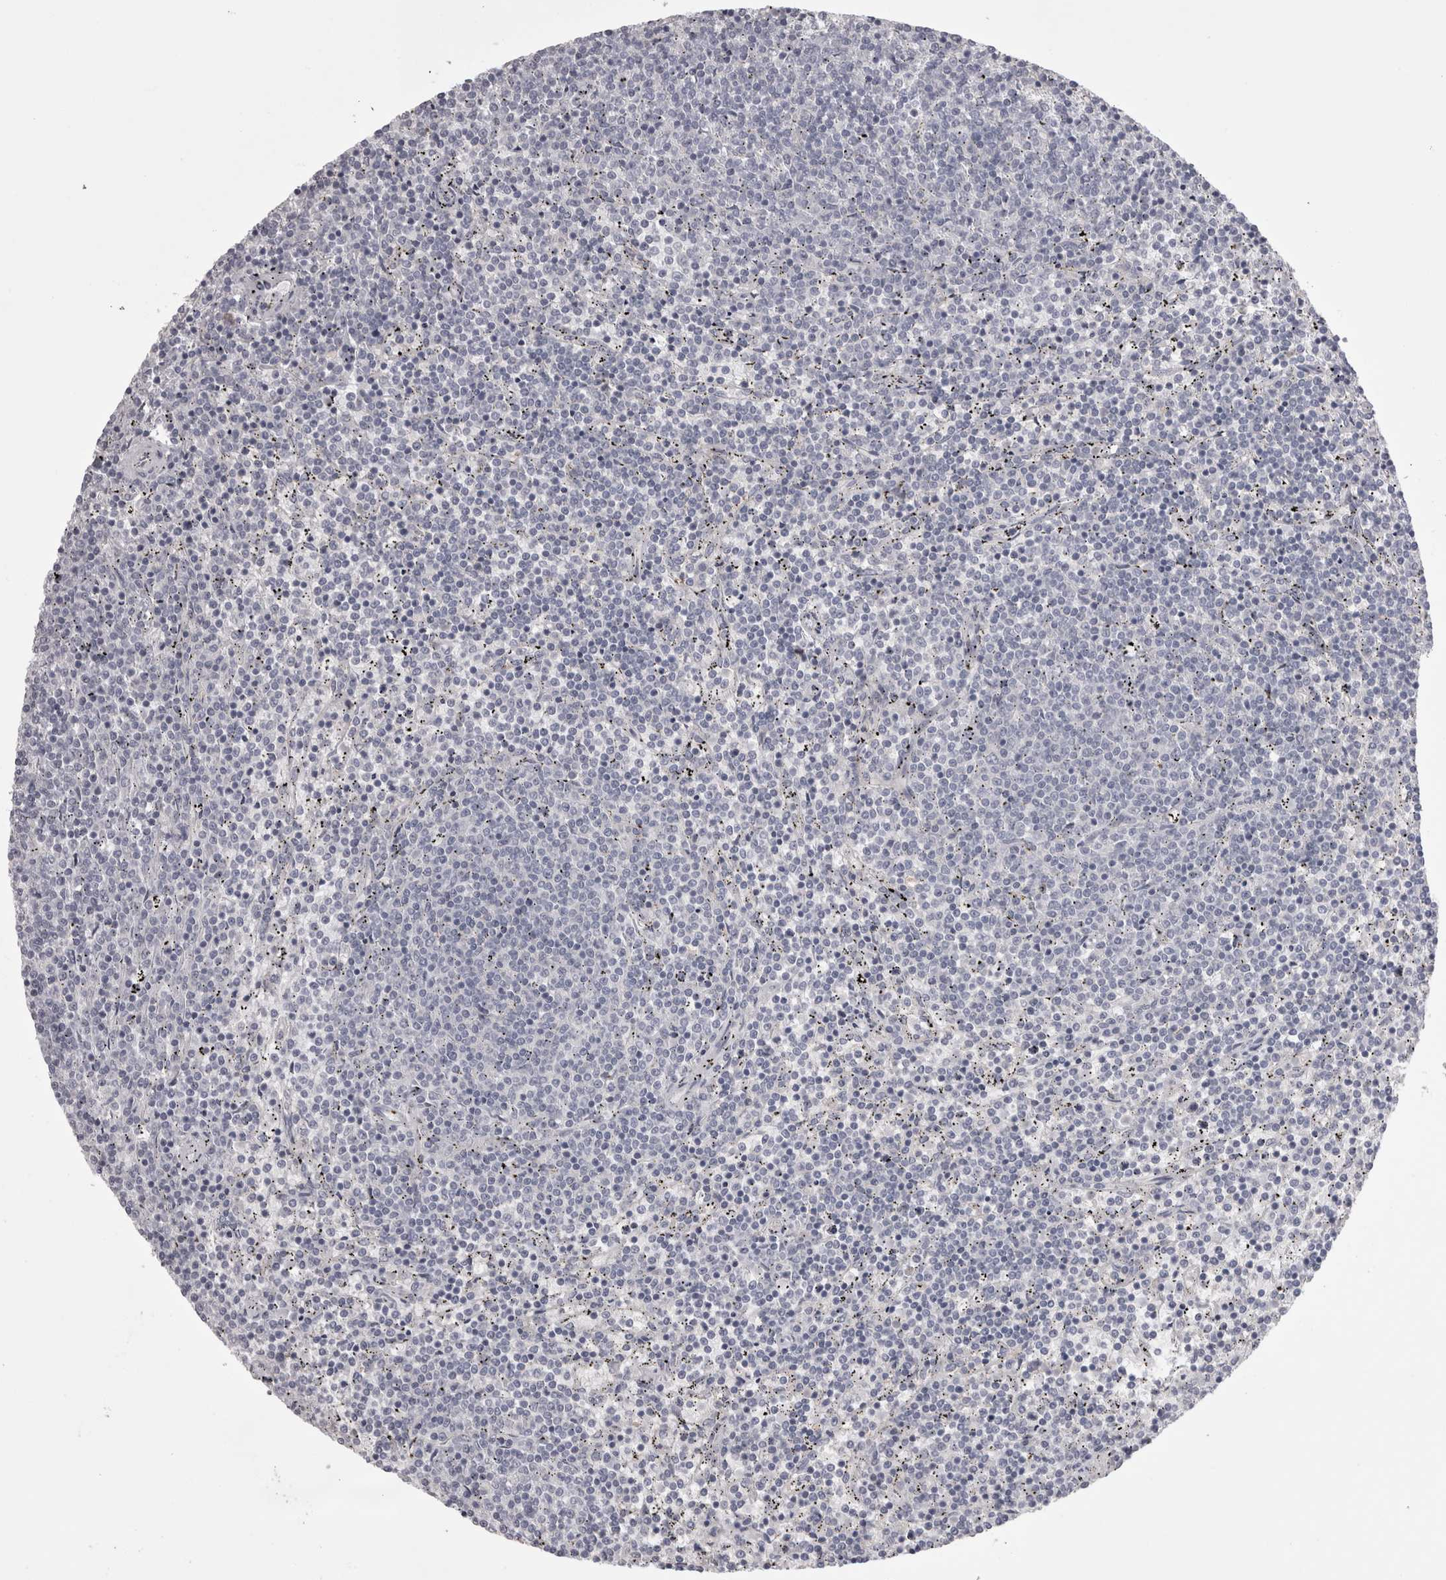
{"staining": {"intensity": "negative", "quantity": "none", "location": "none"}, "tissue": "lymphoma", "cell_type": "Tumor cells", "image_type": "cancer", "snomed": [{"axis": "morphology", "description": "Malignant lymphoma, non-Hodgkin's type, Low grade"}, {"axis": "topography", "description": "Spleen"}], "caption": "Lymphoma stained for a protein using immunohistochemistry reveals no expression tumor cells.", "gene": "SAA4", "patient": {"sex": "female", "age": 50}}